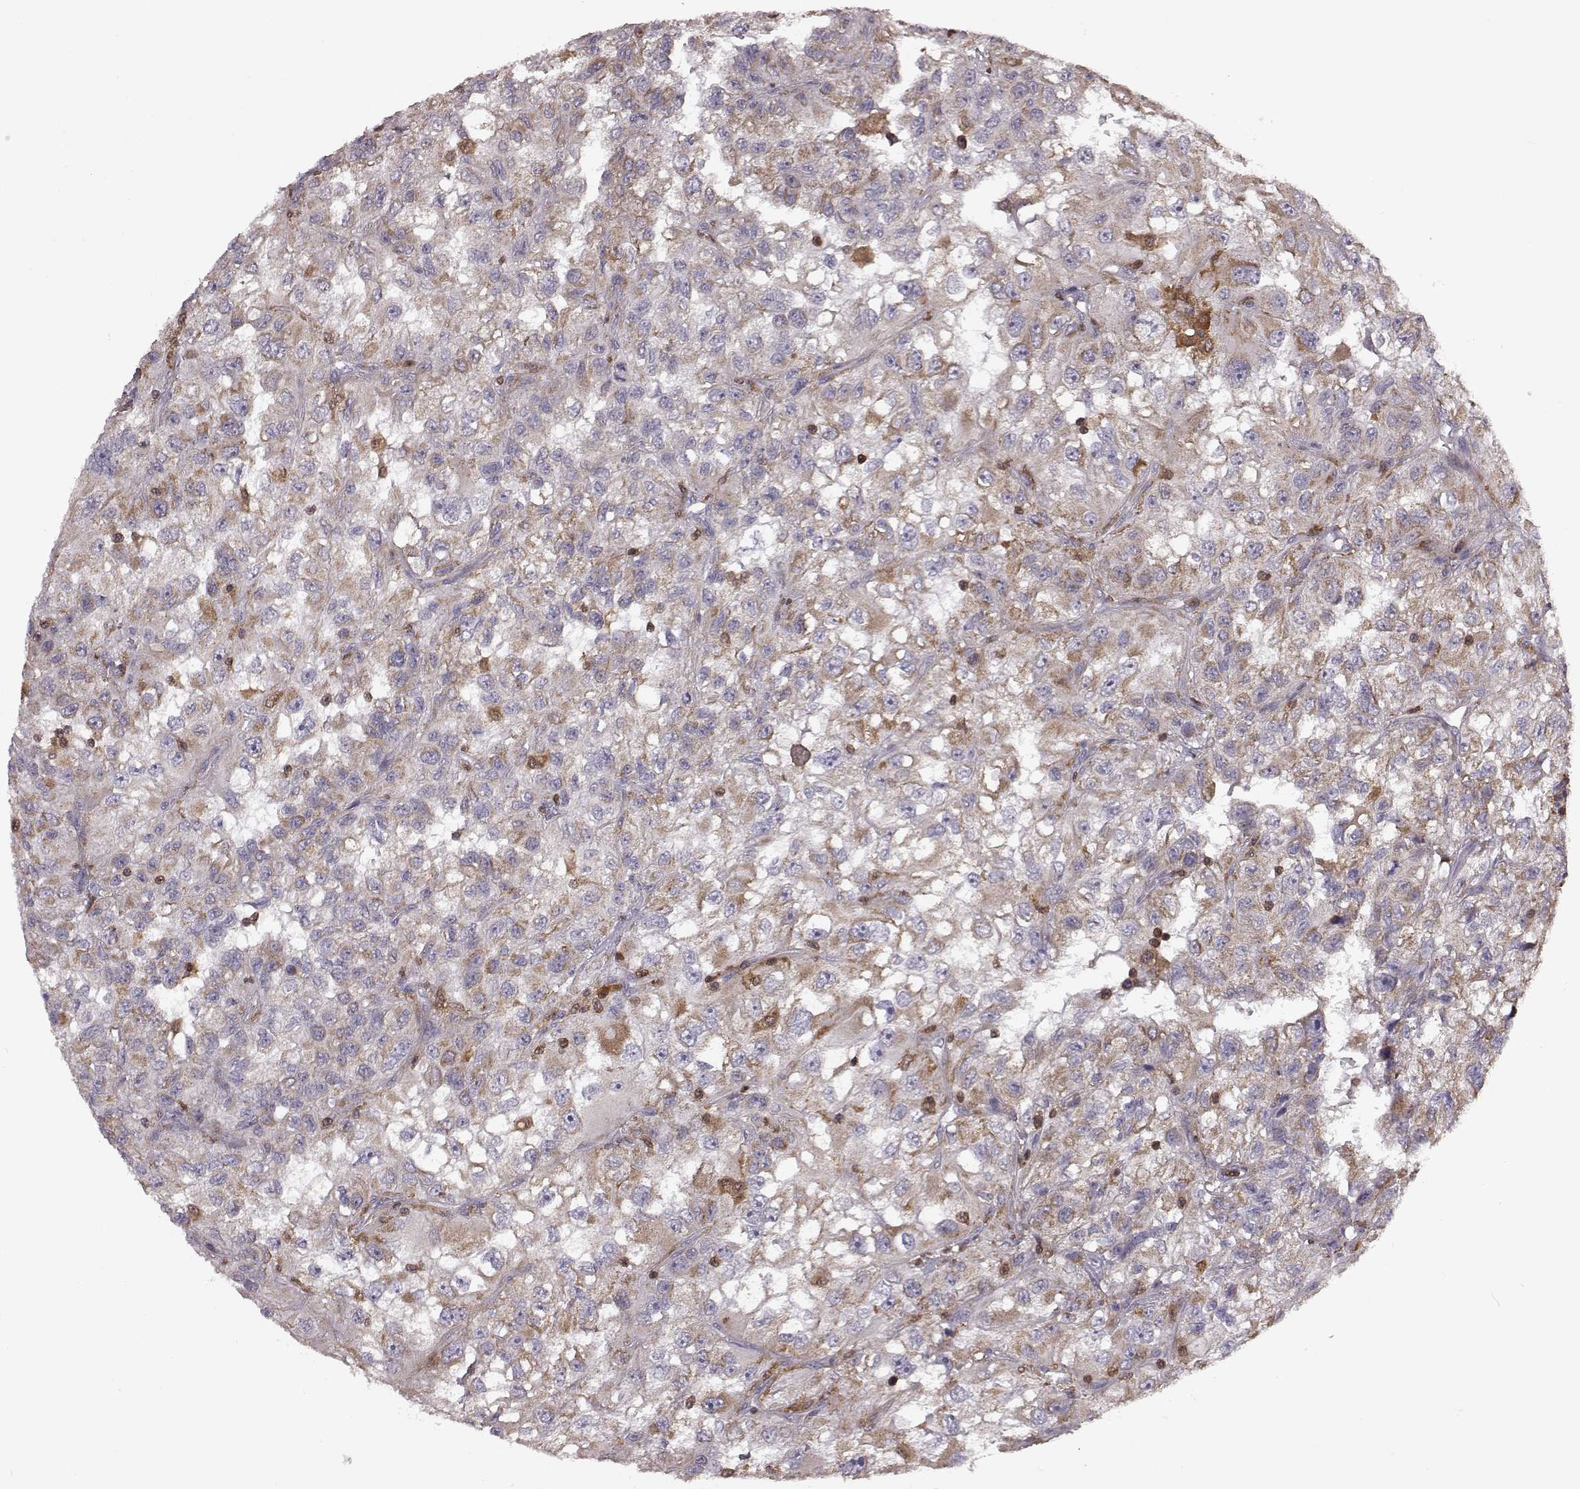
{"staining": {"intensity": "moderate", "quantity": "25%-75%", "location": "cytoplasmic/membranous"}, "tissue": "renal cancer", "cell_type": "Tumor cells", "image_type": "cancer", "snomed": [{"axis": "morphology", "description": "Adenocarcinoma, NOS"}, {"axis": "topography", "description": "Kidney"}], "caption": "This photomicrograph displays IHC staining of human adenocarcinoma (renal), with medium moderate cytoplasmic/membranous expression in about 25%-75% of tumor cells.", "gene": "DOK2", "patient": {"sex": "male", "age": 64}}